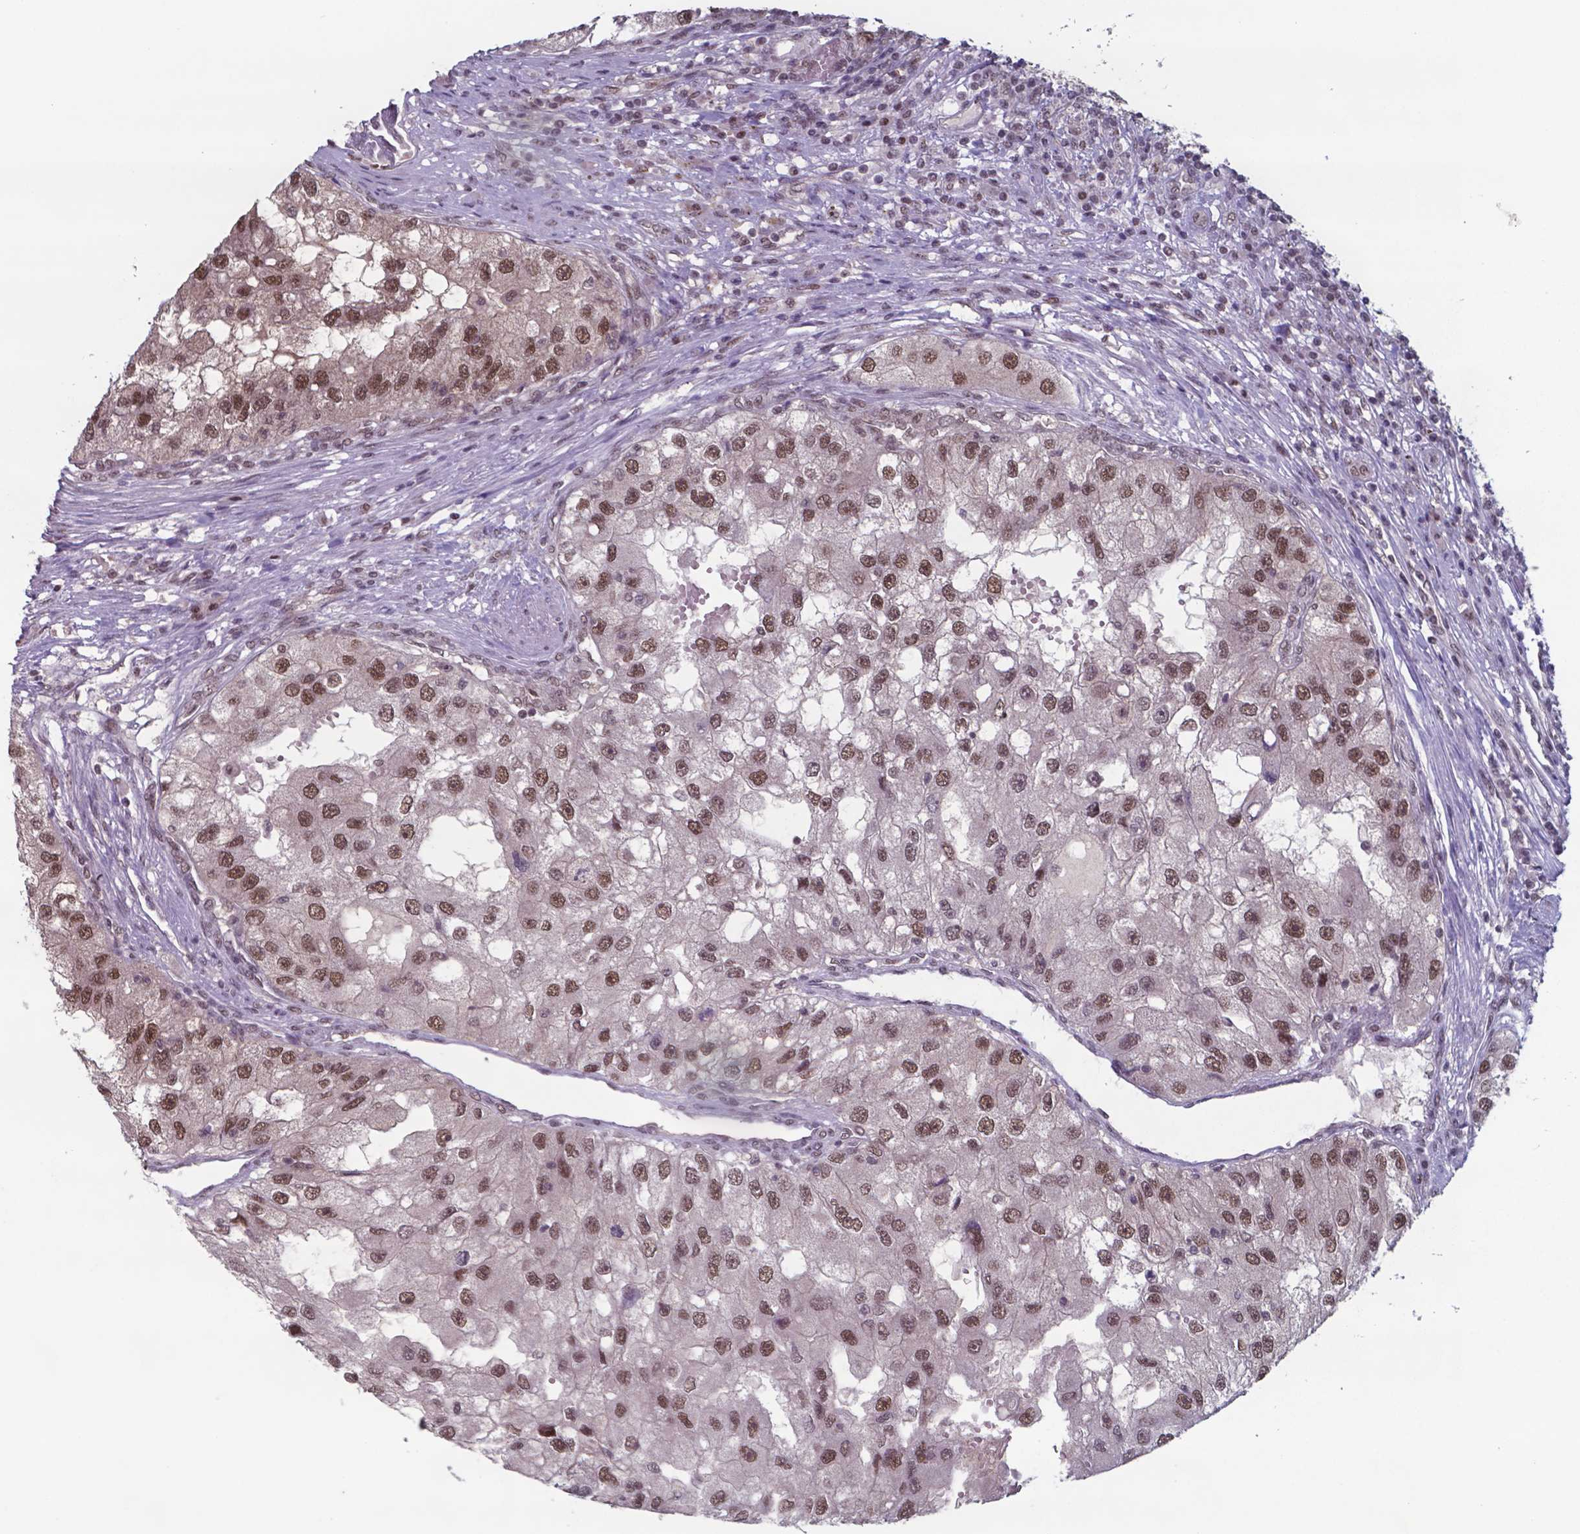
{"staining": {"intensity": "moderate", "quantity": ">75%", "location": "nuclear"}, "tissue": "renal cancer", "cell_type": "Tumor cells", "image_type": "cancer", "snomed": [{"axis": "morphology", "description": "Adenocarcinoma, NOS"}, {"axis": "topography", "description": "Kidney"}], "caption": "Renal cancer stained for a protein (brown) exhibits moderate nuclear positive expression in approximately >75% of tumor cells.", "gene": "UBA1", "patient": {"sex": "male", "age": 63}}